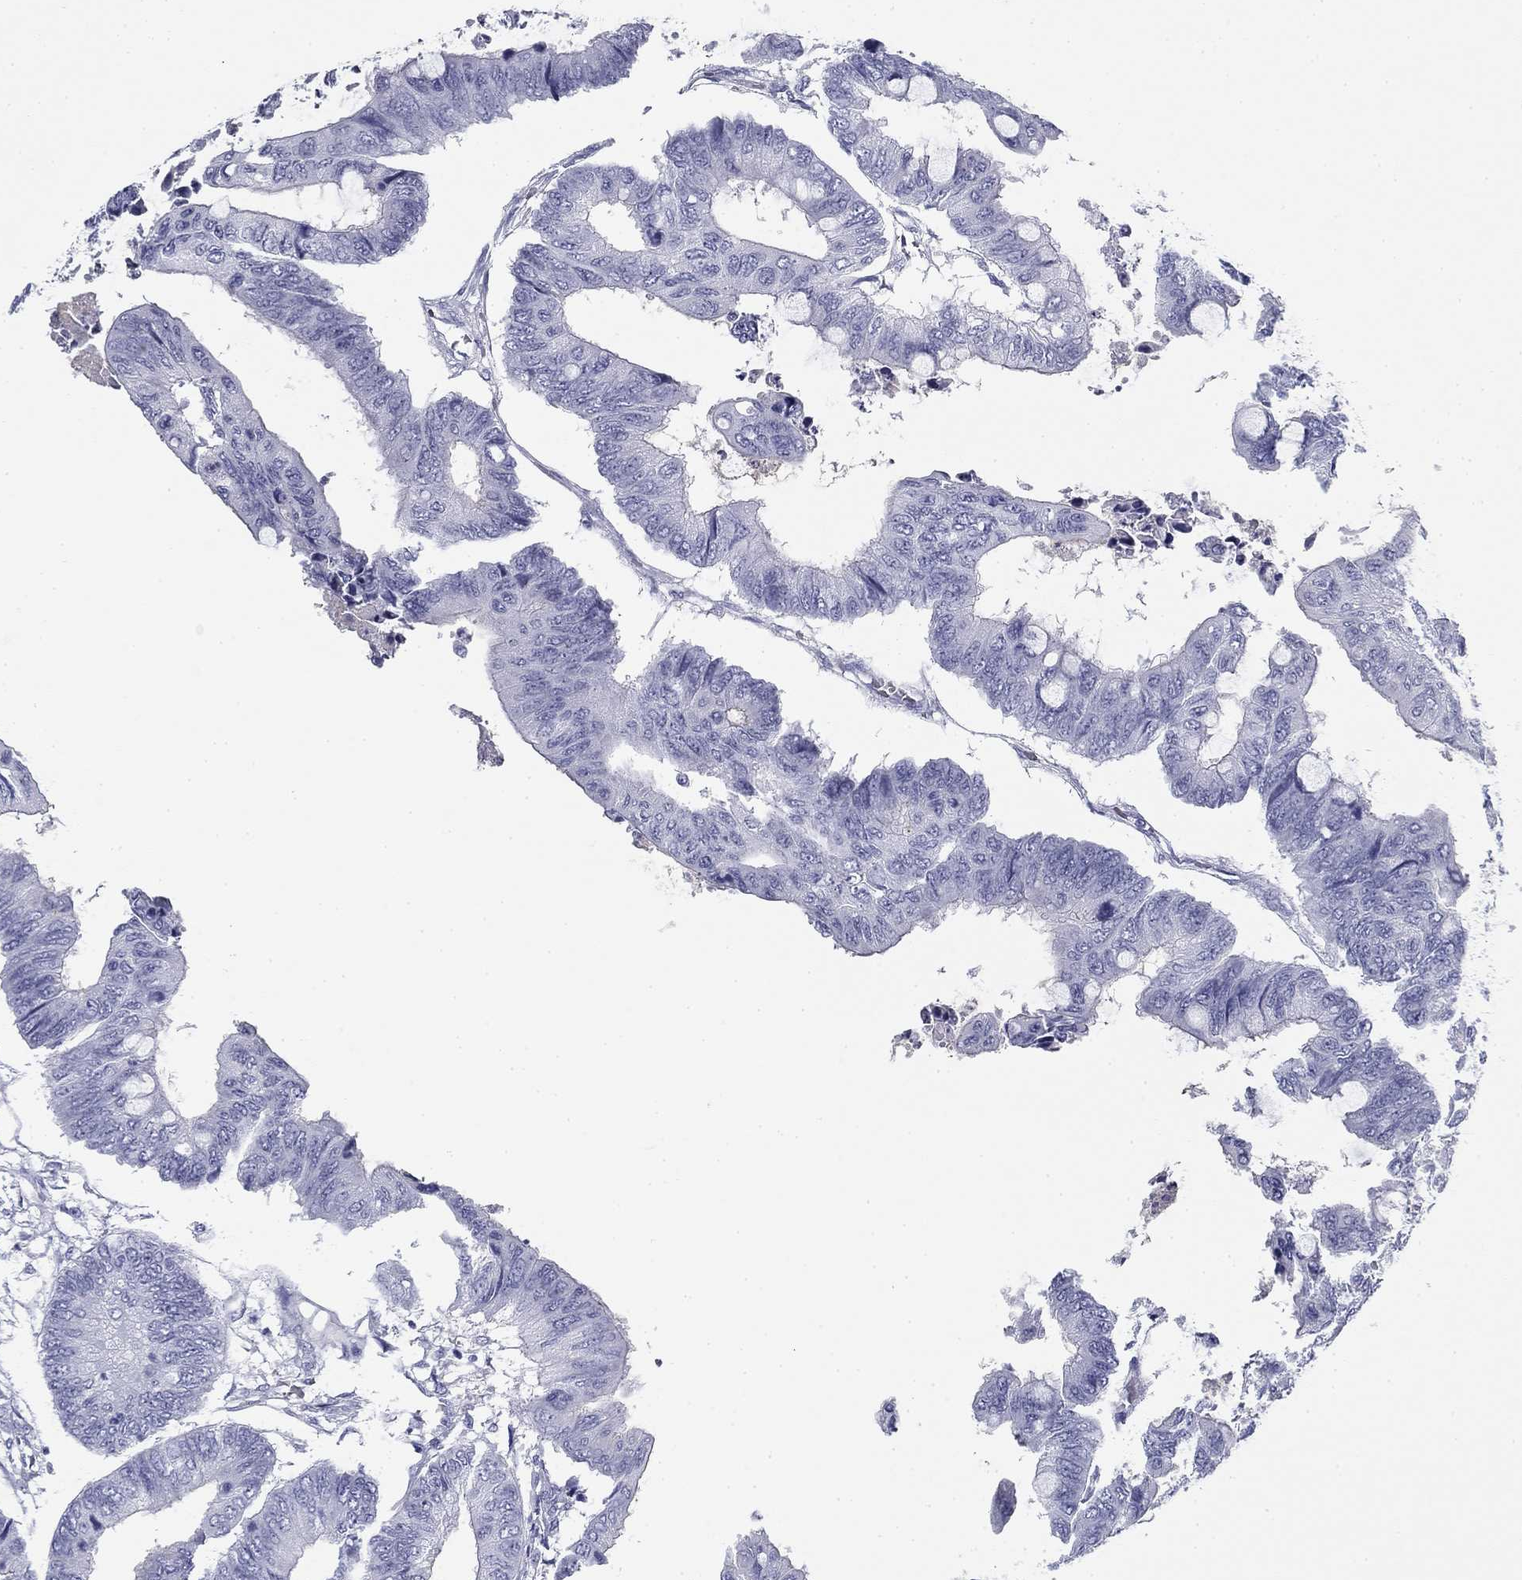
{"staining": {"intensity": "negative", "quantity": "none", "location": "none"}, "tissue": "colorectal cancer", "cell_type": "Tumor cells", "image_type": "cancer", "snomed": [{"axis": "morphology", "description": "Normal tissue, NOS"}, {"axis": "morphology", "description": "Adenocarcinoma, NOS"}, {"axis": "topography", "description": "Rectum"}, {"axis": "topography", "description": "Peripheral nerve tissue"}], "caption": "A photomicrograph of human colorectal adenocarcinoma is negative for staining in tumor cells.", "gene": "ZP2", "patient": {"sex": "male", "age": 92}}